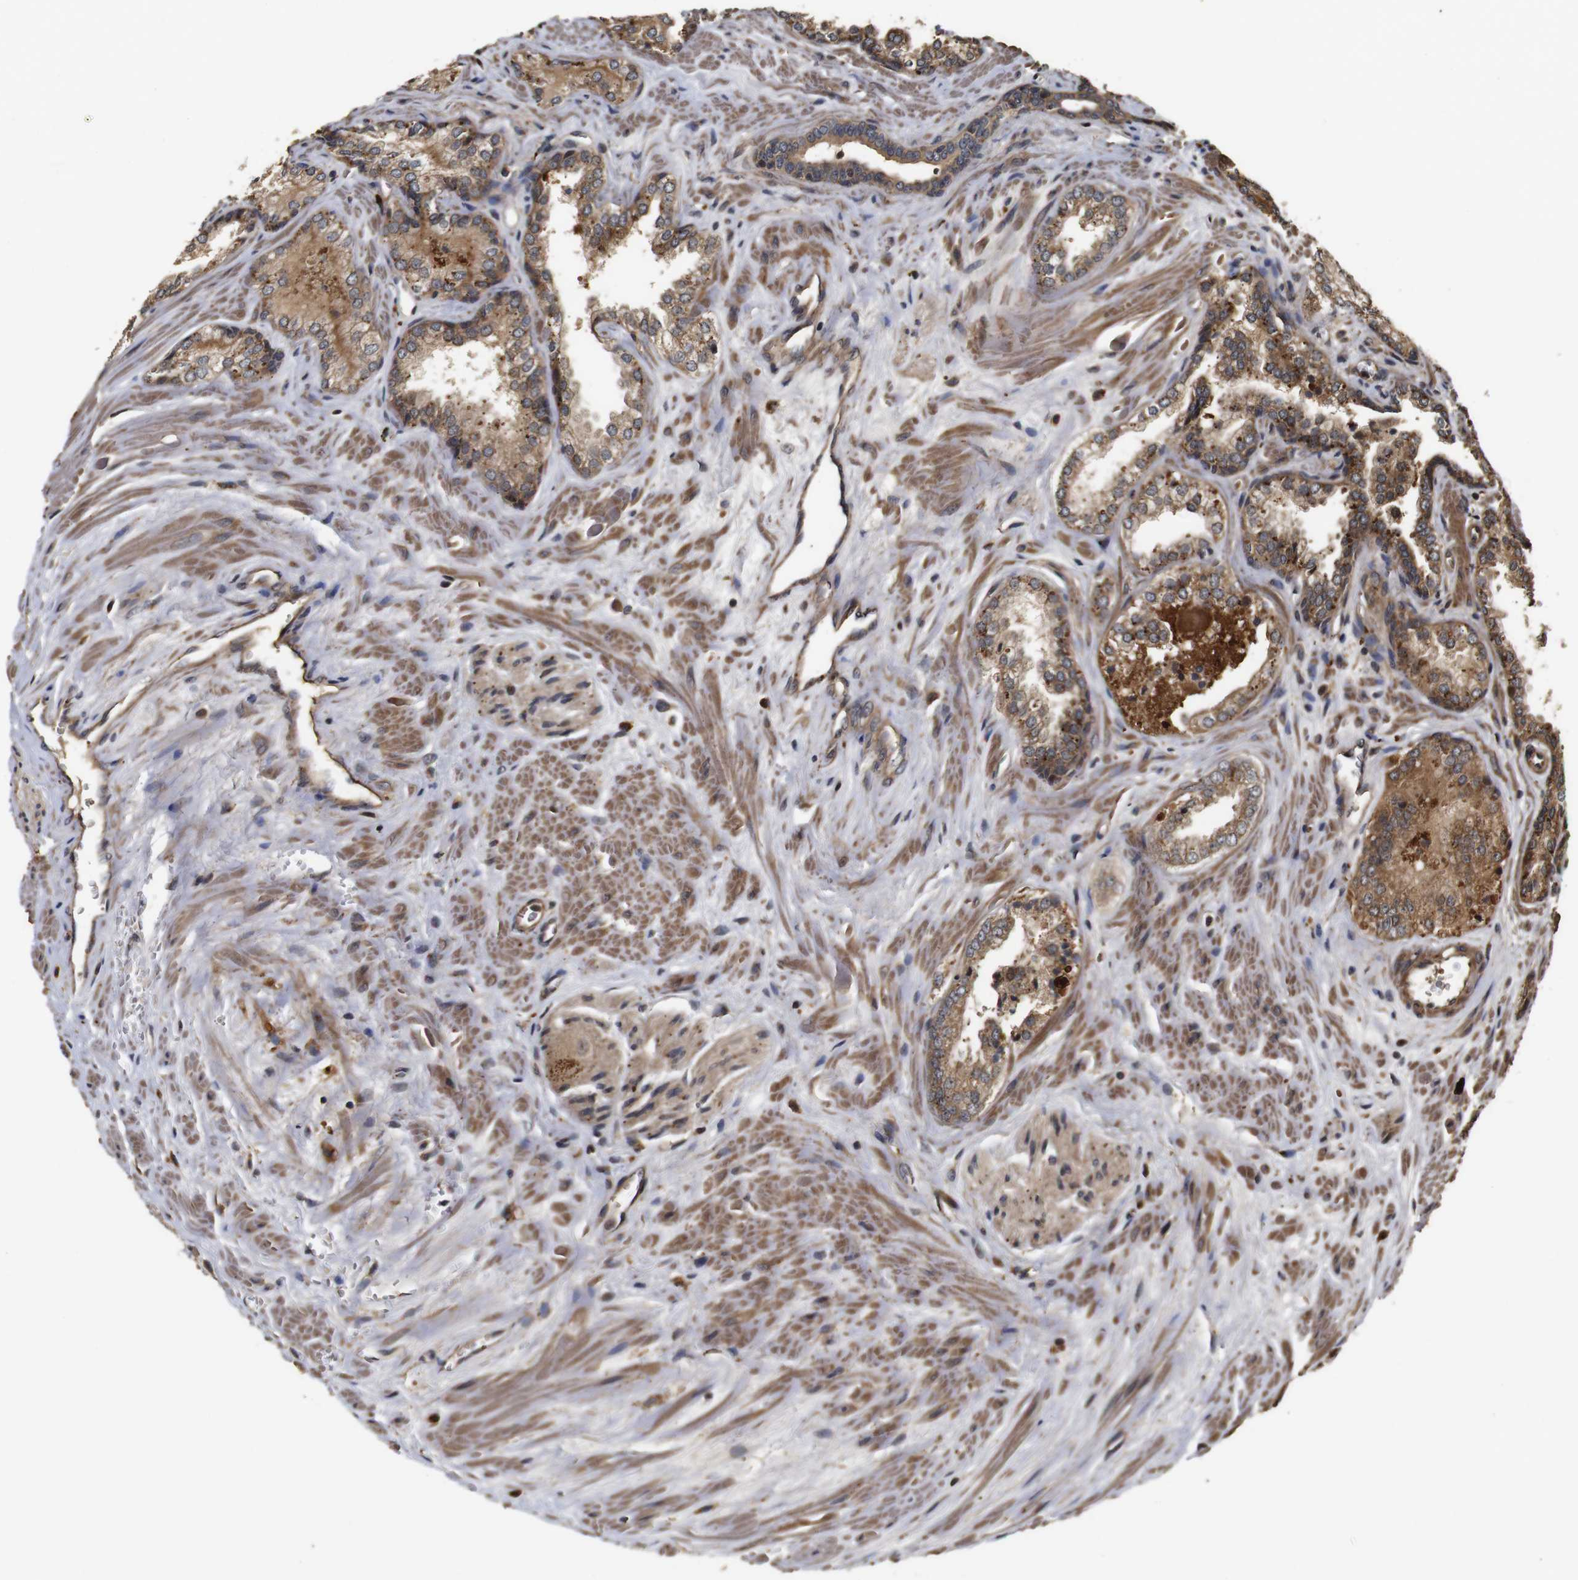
{"staining": {"intensity": "moderate", "quantity": ">75%", "location": "cytoplasmic/membranous"}, "tissue": "prostate cancer", "cell_type": "Tumor cells", "image_type": "cancer", "snomed": [{"axis": "morphology", "description": "Adenocarcinoma, Low grade"}, {"axis": "topography", "description": "Prostate"}], "caption": "IHC histopathology image of neoplastic tissue: prostate adenocarcinoma (low-grade) stained using IHC reveals medium levels of moderate protein expression localized specifically in the cytoplasmic/membranous of tumor cells, appearing as a cytoplasmic/membranous brown color.", "gene": "PTPN14", "patient": {"sex": "male", "age": 60}}